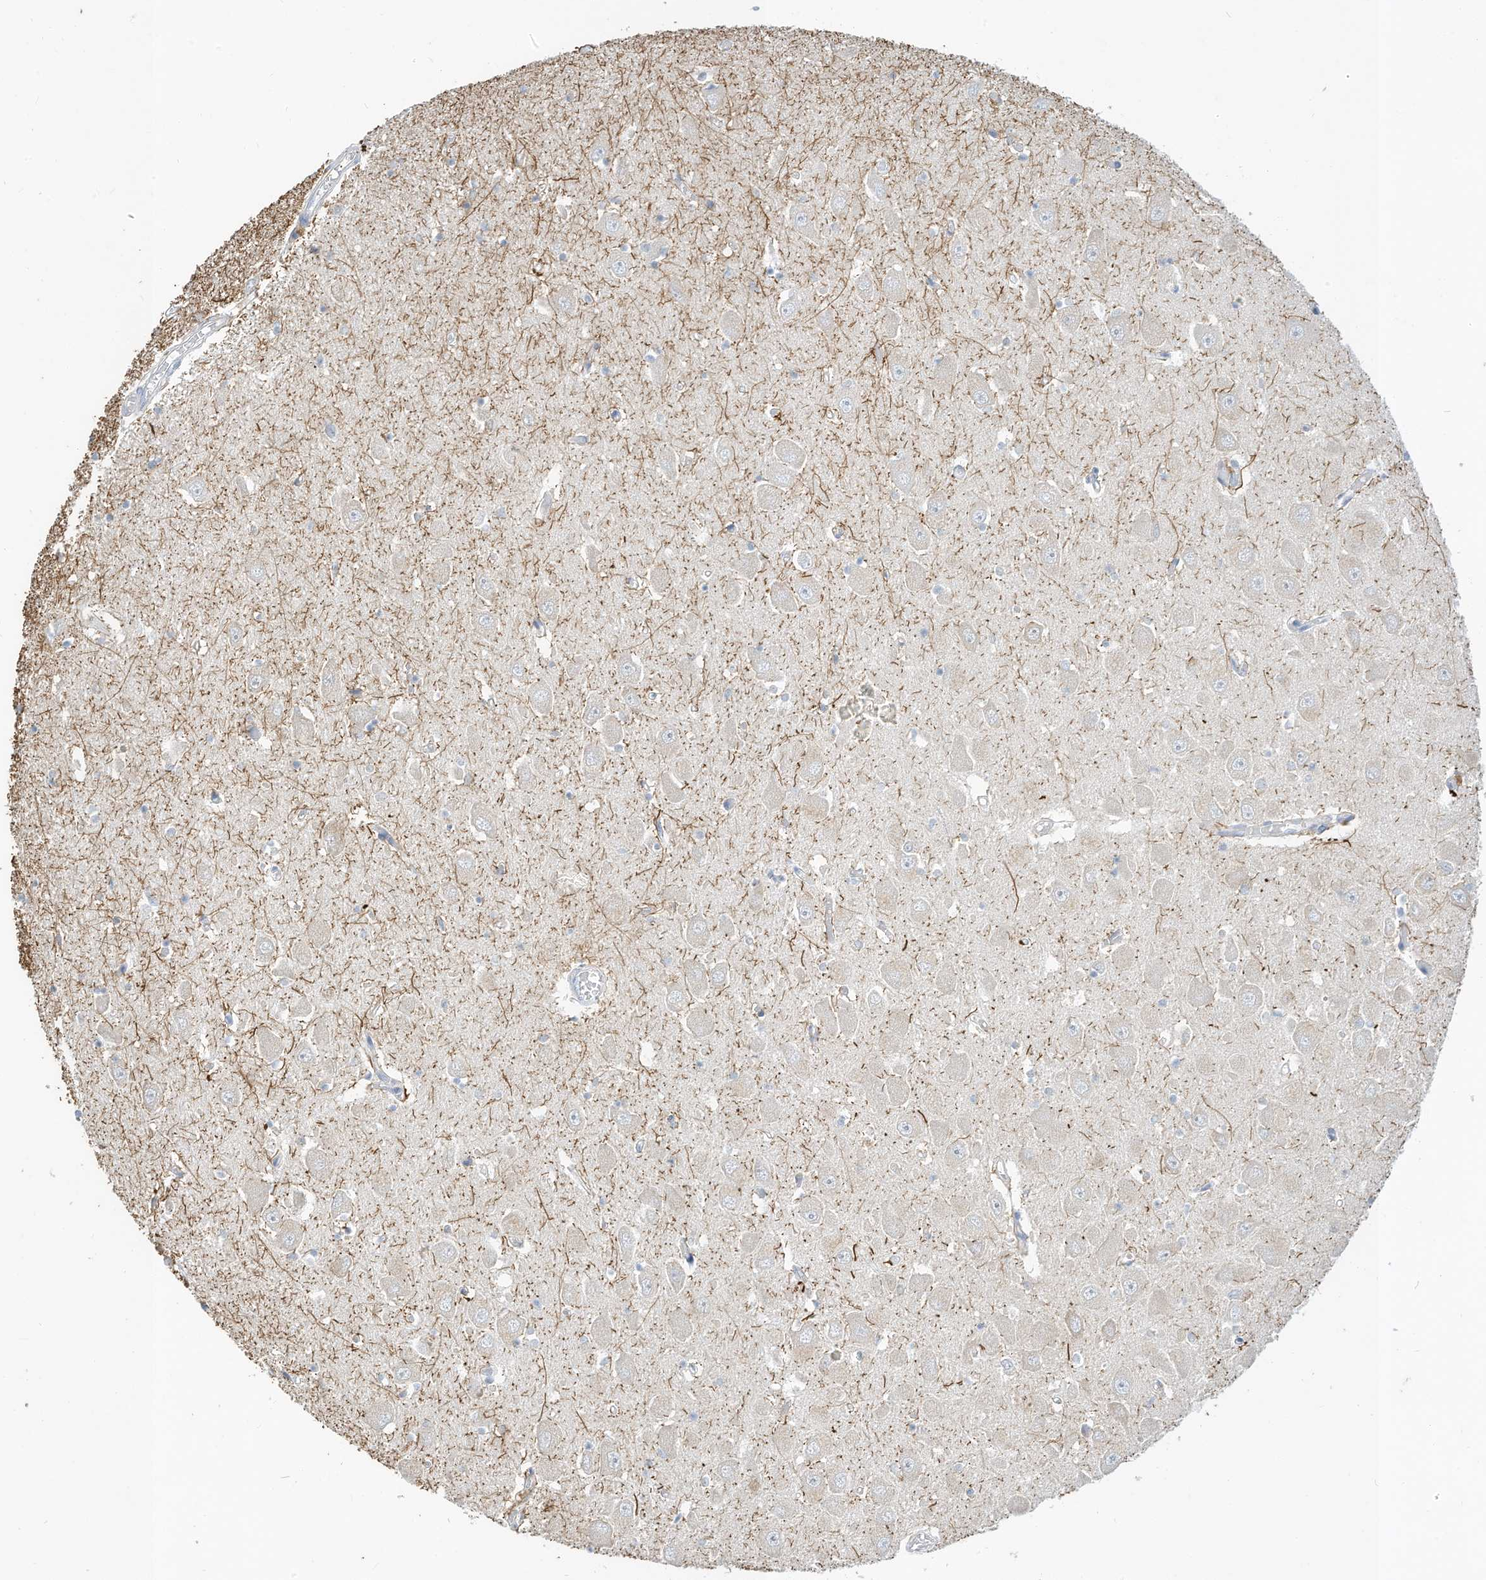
{"staining": {"intensity": "negative", "quantity": "none", "location": "none"}, "tissue": "hippocampus", "cell_type": "Glial cells", "image_type": "normal", "snomed": [{"axis": "morphology", "description": "Normal tissue, NOS"}, {"axis": "topography", "description": "Hippocampus"}], "caption": "Human hippocampus stained for a protein using IHC demonstrates no expression in glial cells.", "gene": "RASA2", "patient": {"sex": "male", "age": 70}}